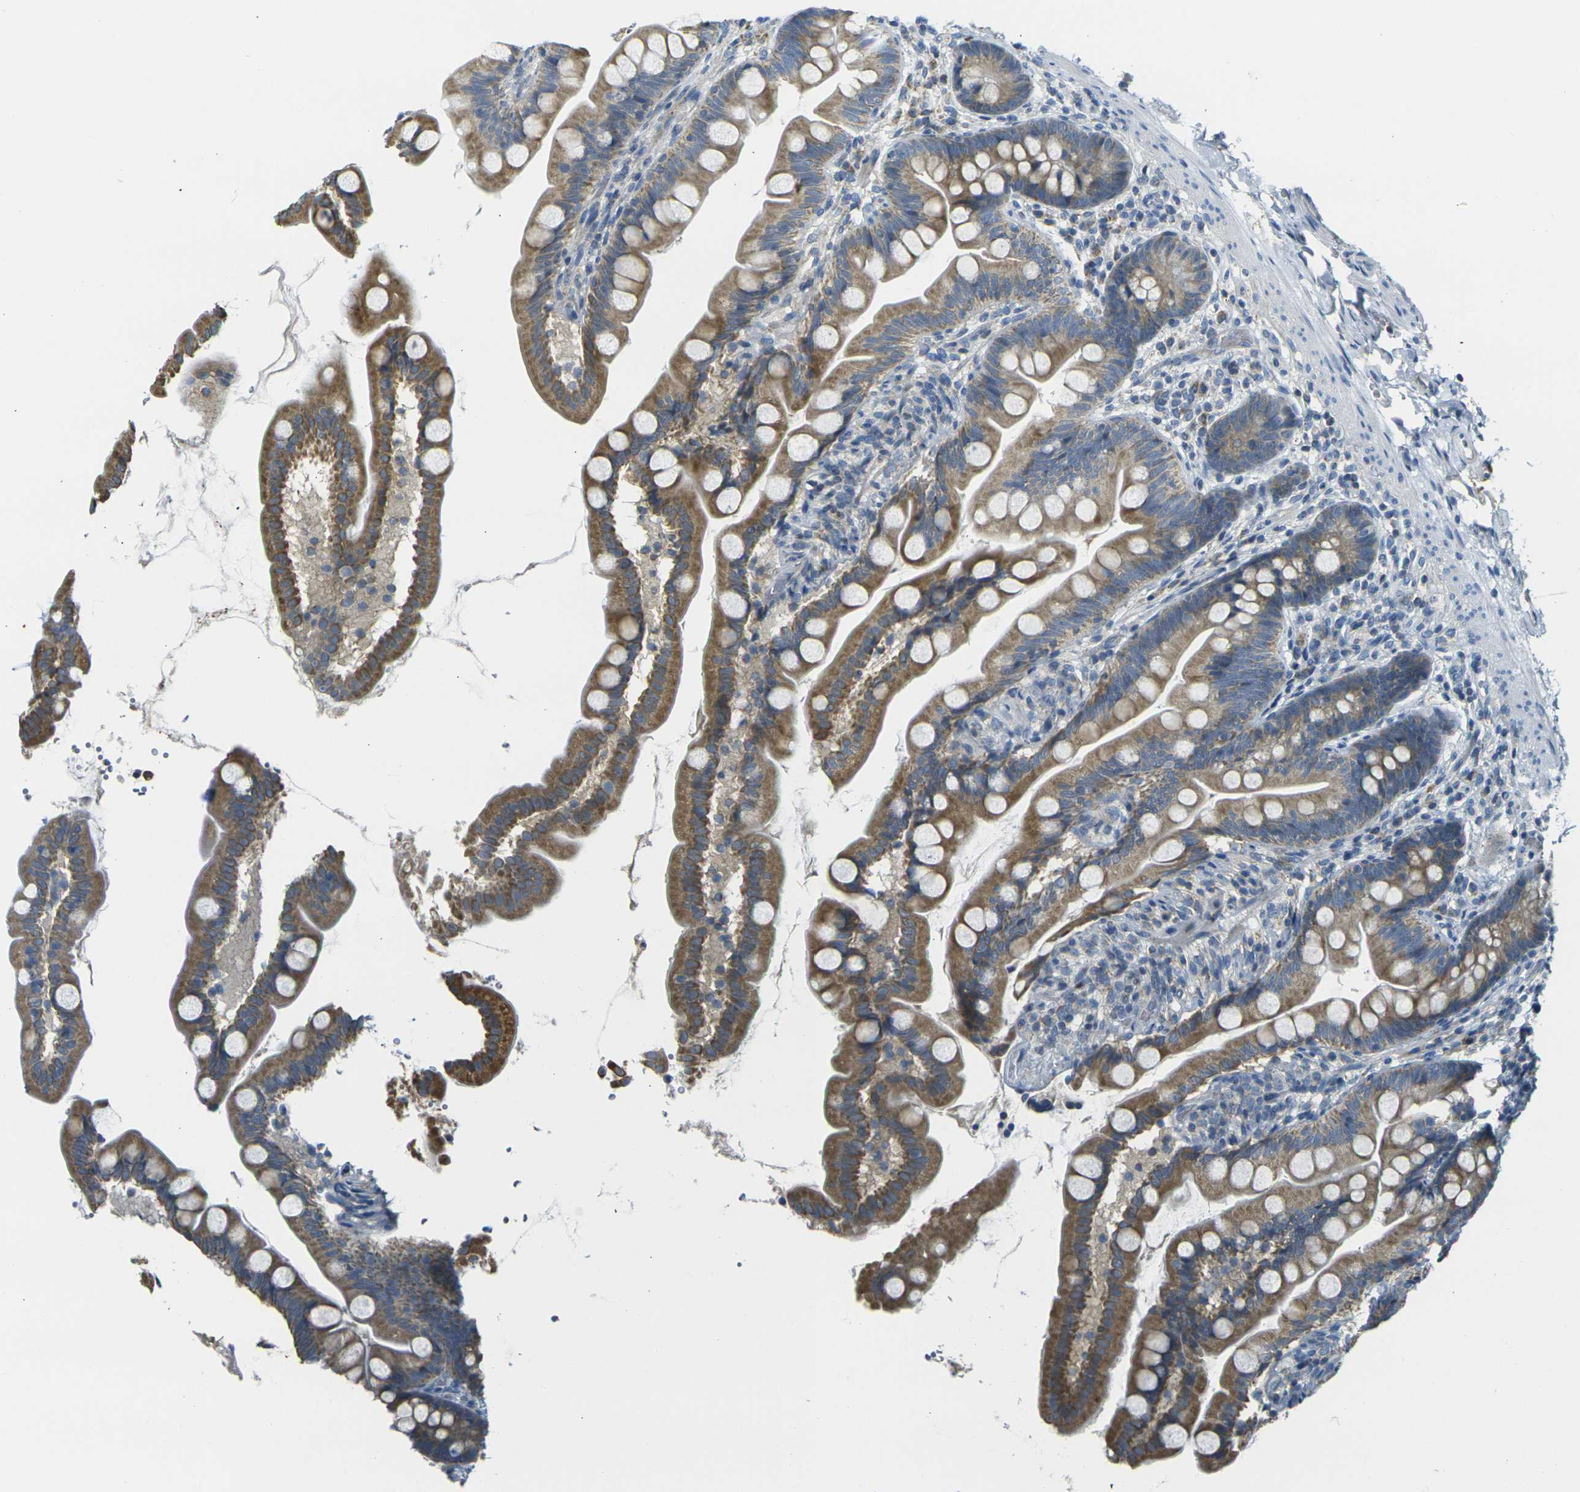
{"staining": {"intensity": "moderate", "quantity": ">75%", "location": "cytoplasmic/membranous"}, "tissue": "small intestine", "cell_type": "Glandular cells", "image_type": "normal", "snomed": [{"axis": "morphology", "description": "Normal tissue, NOS"}, {"axis": "topography", "description": "Small intestine"}], "caption": "This is an image of immunohistochemistry staining of benign small intestine, which shows moderate expression in the cytoplasmic/membranous of glandular cells.", "gene": "PARD6B", "patient": {"sex": "female", "age": 56}}